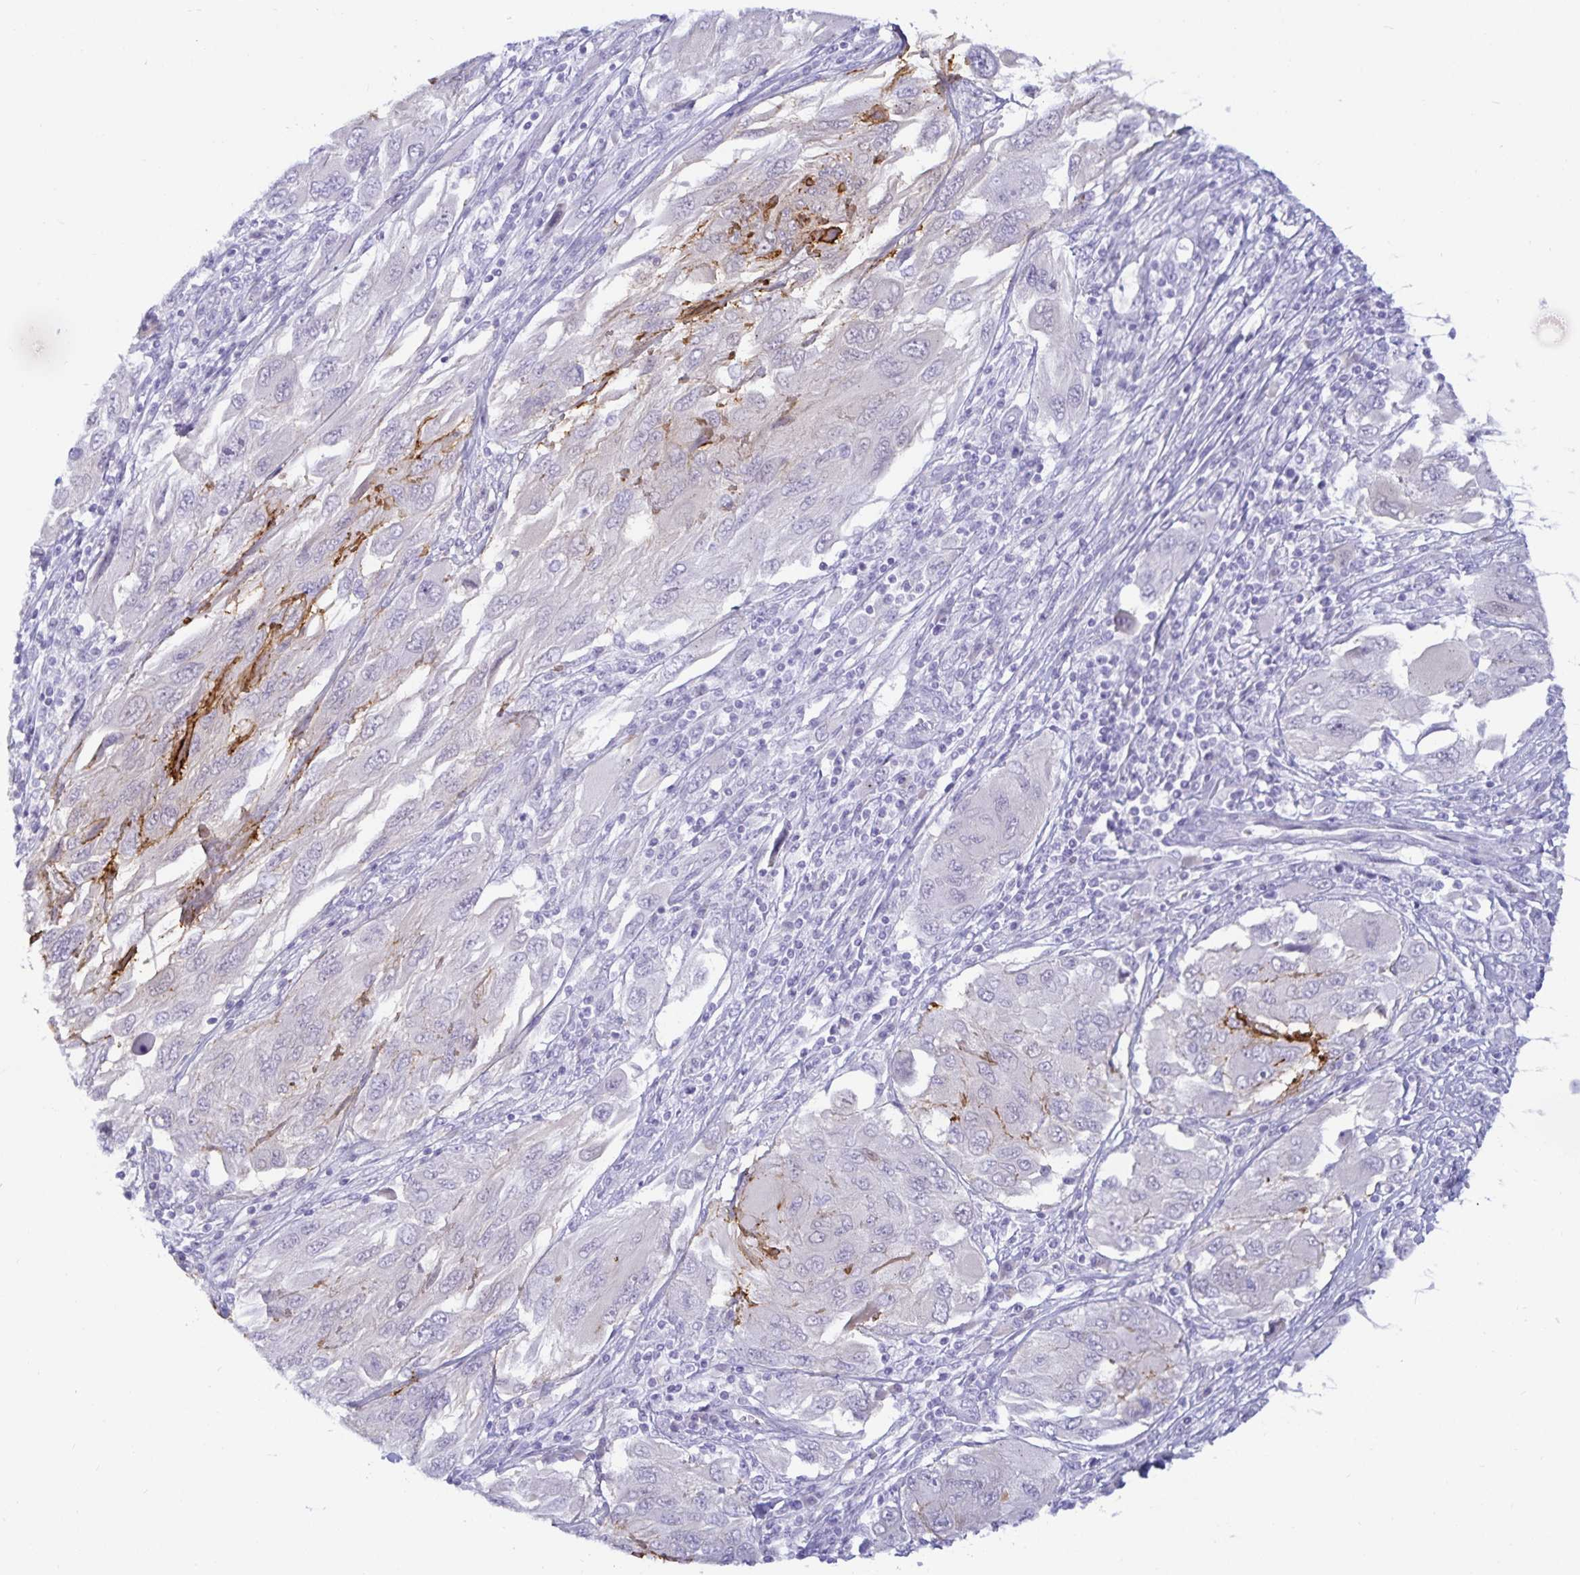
{"staining": {"intensity": "negative", "quantity": "none", "location": "none"}, "tissue": "melanoma", "cell_type": "Tumor cells", "image_type": "cancer", "snomed": [{"axis": "morphology", "description": "Malignant melanoma, NOS"}, {"axis": "topography", "description": "Skin"}], "caption": "Protein analysis of melanoma reveals no significant expression in tumor cells.", "gene": "MON2", "patient": {"sex": "female", "age": 91}}